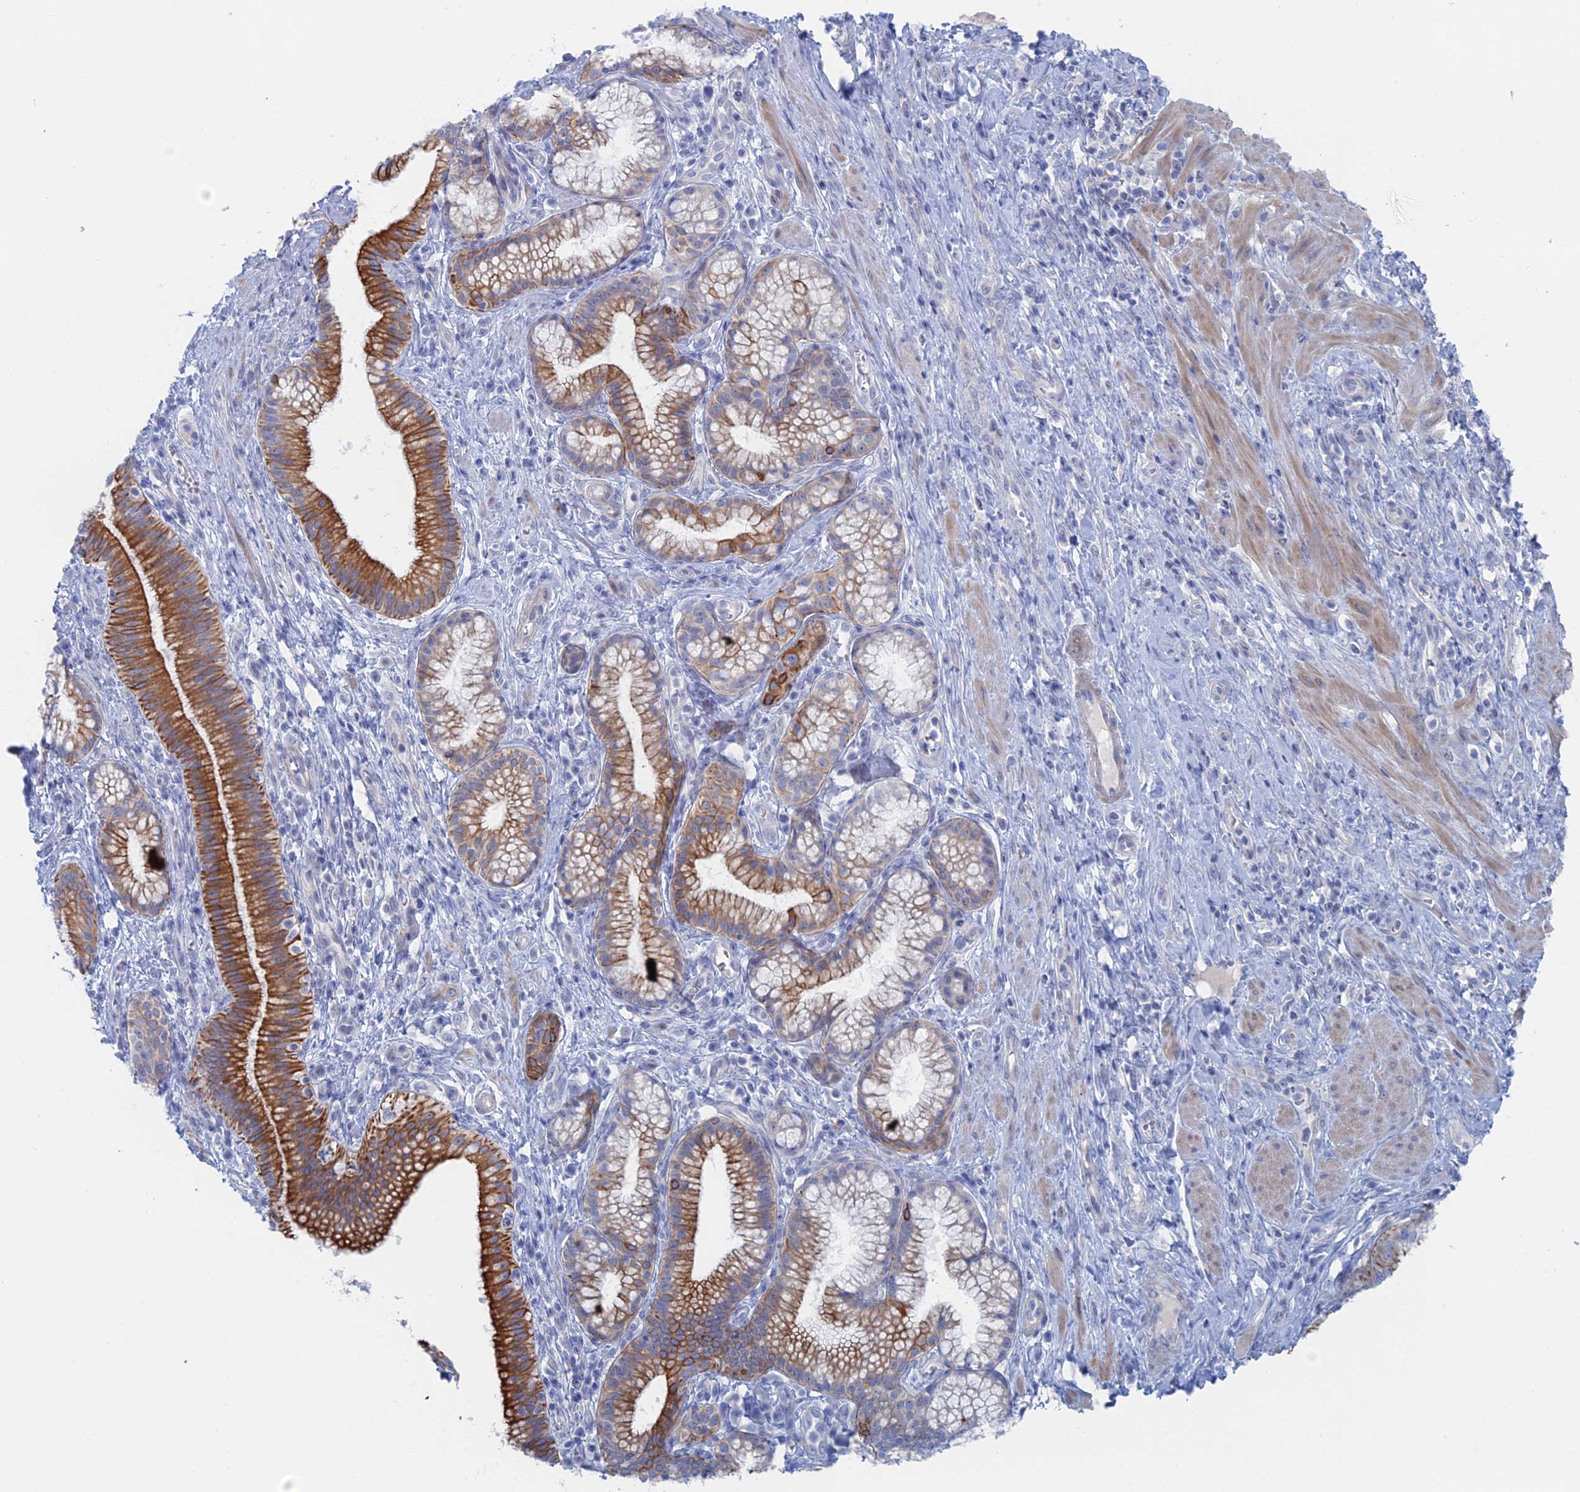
{"staining": {"intensity": "strong", "quantity": "25%-75%", "location": "cytoplasmic/membranous"}, "tissue": "pancreatic cancer", "cell_type": "Tumor cells", "image_type": "cancer", "snomed": [{"axis": "morphology", "description": "Adenocarcinoma, NOS"}, {"axis": "topography", "description": "Pancreas"}], "caption": "A brown stain labels strong cytoplasmic/membranous positivity of a protein in pancreatic cancer tumor cells.", "gene": "IL7", "patient": {"sex": "male", "age": 72}}